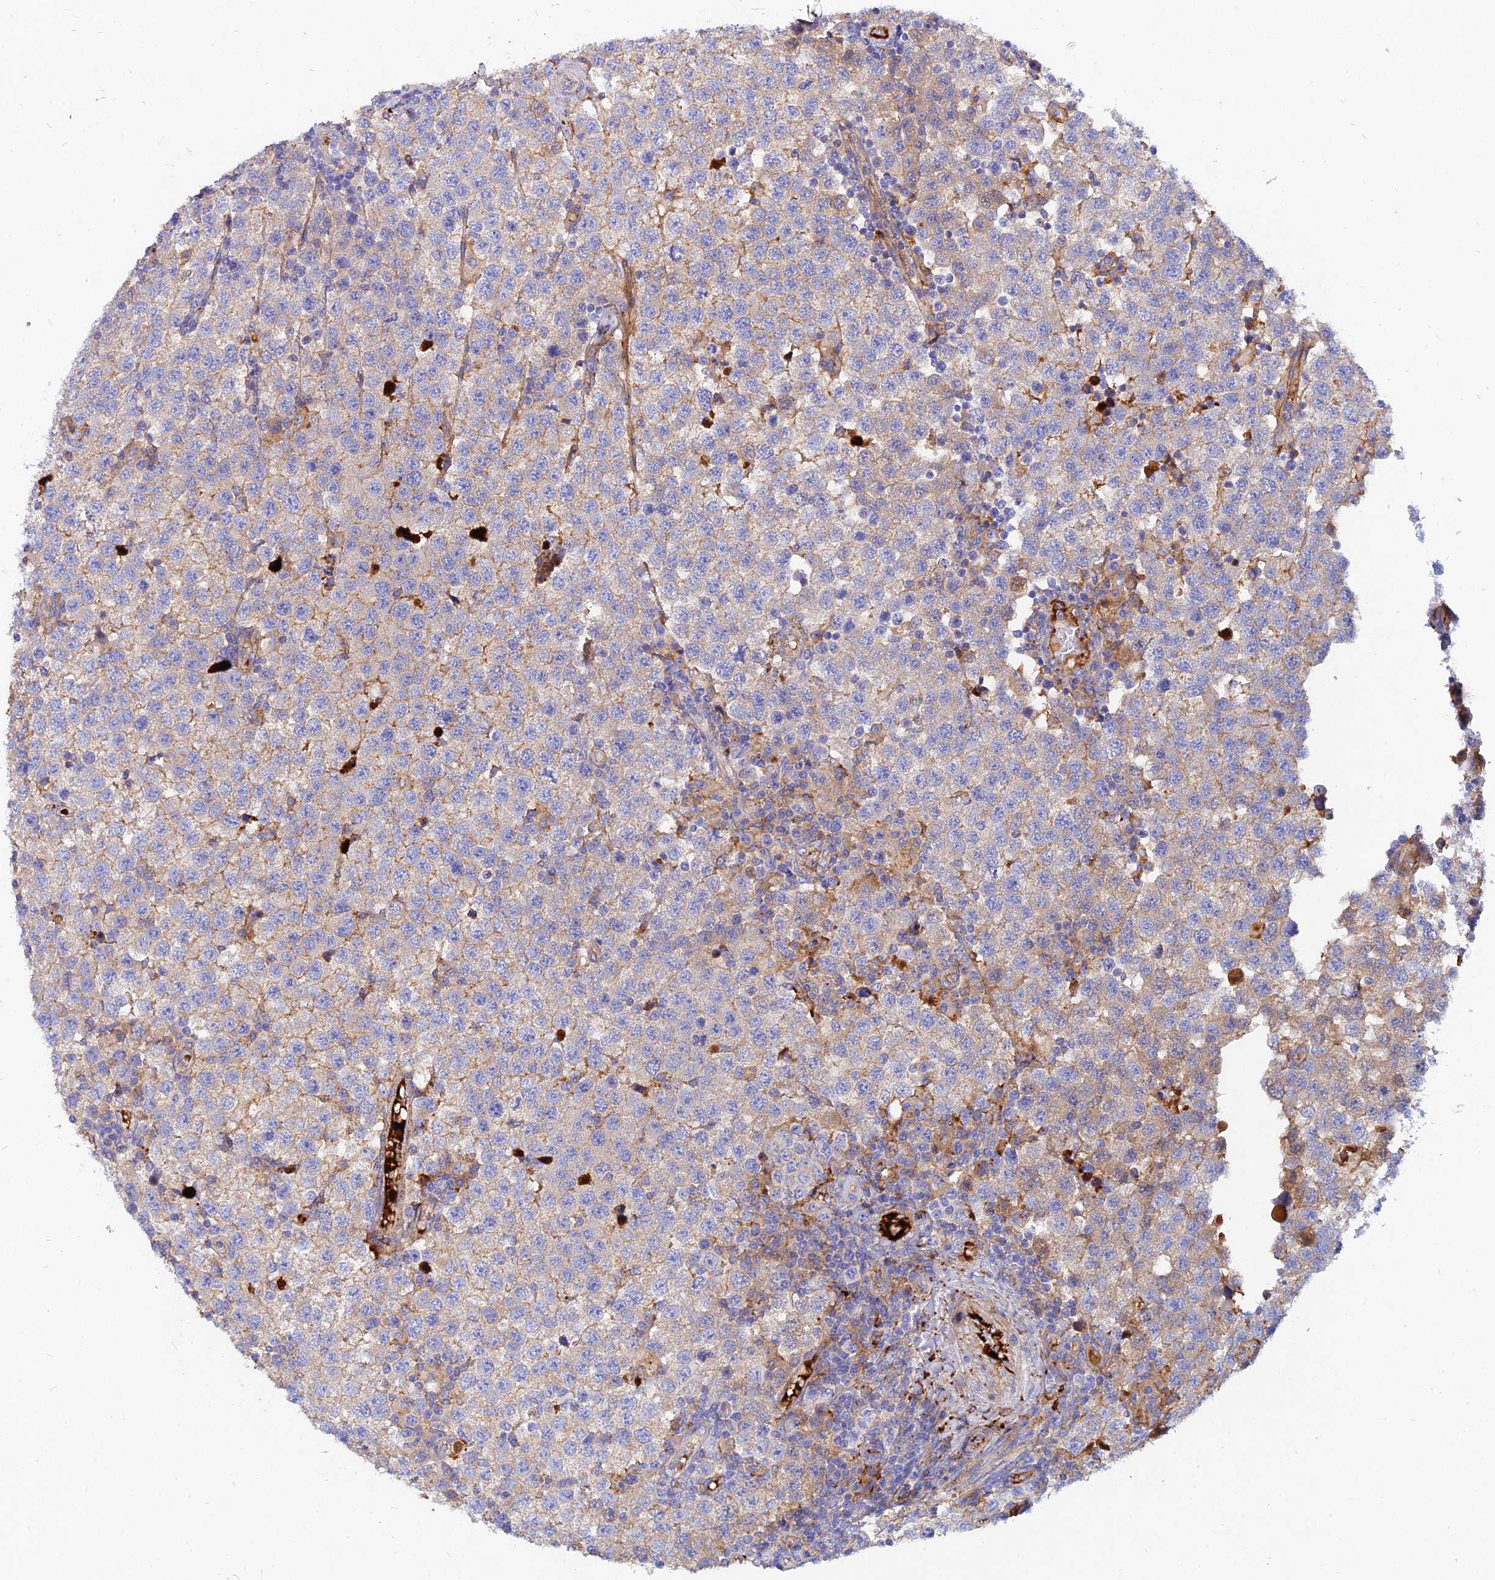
{"staining": {"intensity": "moderate", "quantity": "<25%", "location": "cytoplasmic/membranous"}, "tissue": "testis cancer", "cell_type": "Tumor cells", "image_type": "cancer", "snomed": [{"axis": "morphology", "description": "Seminoma, NOS"}, {"axis": "topography", "description": "Testis"}], "caption": "Protein positivity by immunohistochemistry (IHC) displays moderate cytoplasmic/membranous staining in about <25% of tumor cells in testis seminoma.", "gene": "MROH1", "patient": {"sex": "male", "age": 34}}